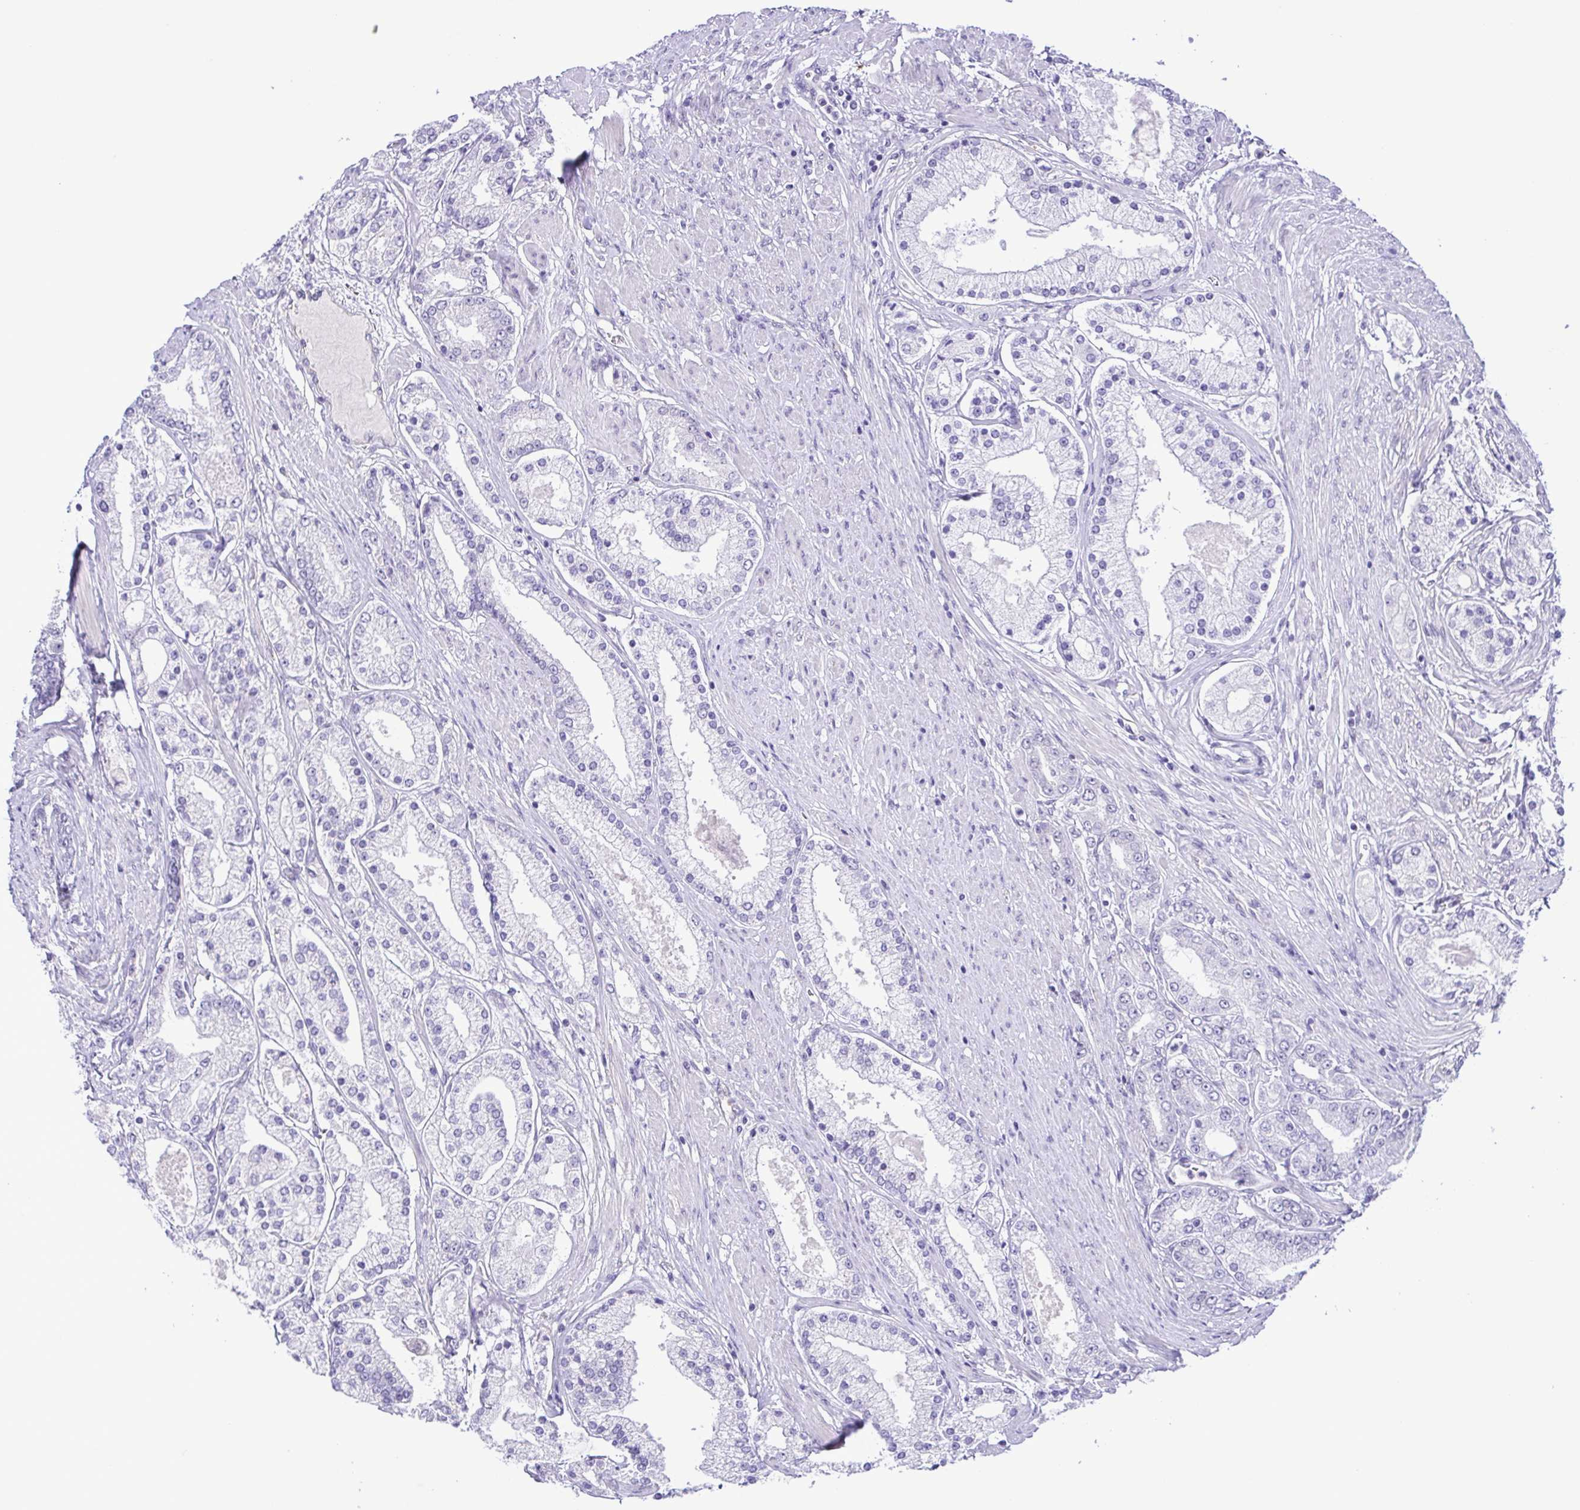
{"staining": {"intensity": "negative", "quantity": "none", "location": "none"}, "tissue": "prostate cancer", "cell_type": "Tumor cells", "image_type": "cancer", "snomed": [{"axis": "morphology", "description": "Adenocarcinoma, High grade"}, {"axis": "topography", "description": "Prostate"}], "caption": "Image shows no significant protein positivity in tumor cells of high-grade adenocarcinoma (prostate). (Stains: DAB (3,3'-diaminobenzidine) immunohistochemistry with hematoxylin counter stain, Microscopy: brightfield microscopy at high magnification).", "gene": "DCLK2", "patient": {"sex": "male", "age": 67}}